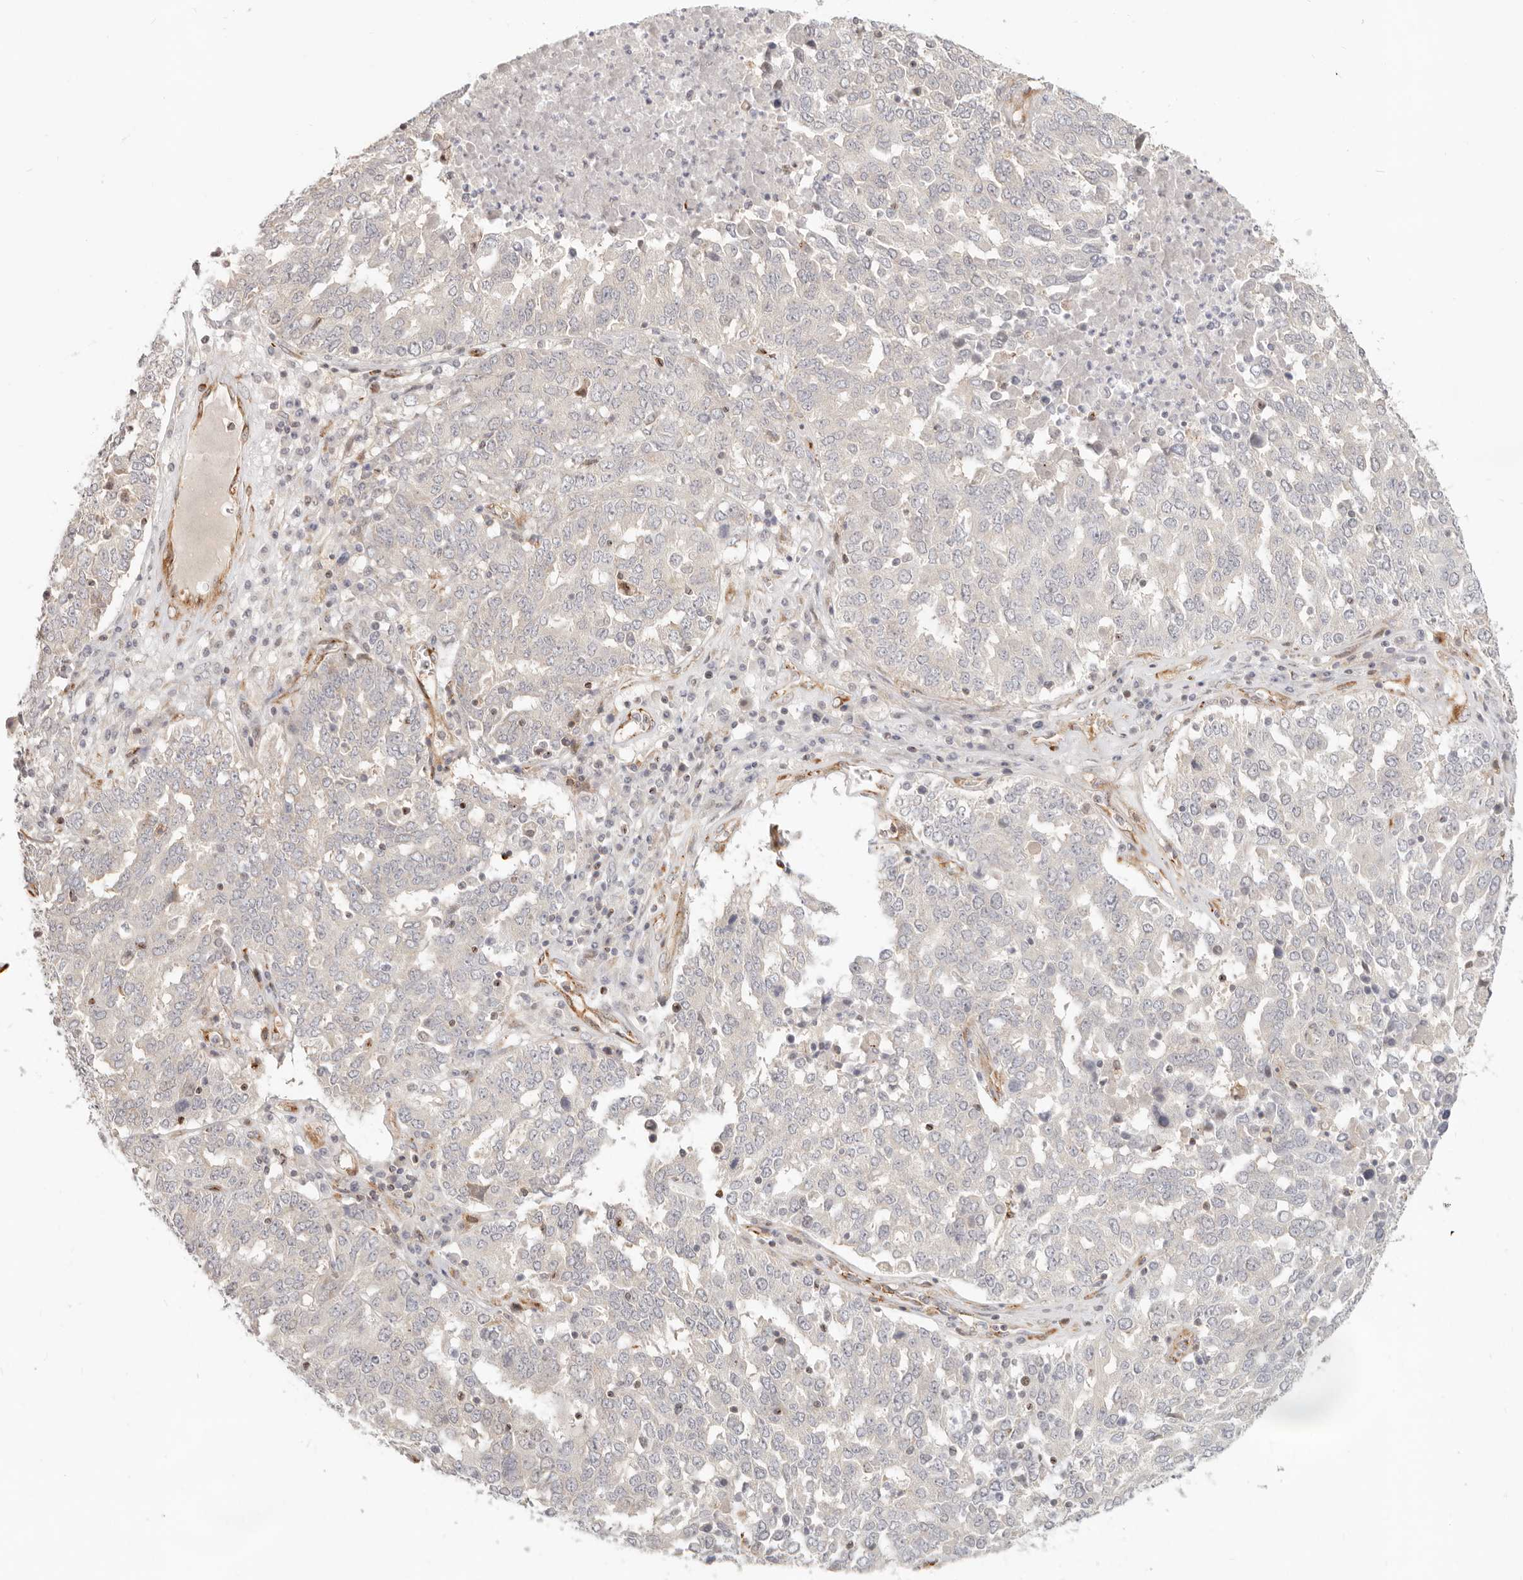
{"staining": {"intensity": "negative", "quantity": "none", "location": "none"}, "tissue": "ovarian cancer", "cell_type": "Tumor cells", "image_type": "cancer", "snomed": [{"axis": "morphology", "description": "Carcinoma, endometroid"}, {"axis": "topography", "description": "Ovary"}], "caption": "DAB immunohistochemical staining of human endometroid carcinoma (ovarian) exhibits no significant positivity in tumor cells. (DAB IHC visualized using brightfield microscopy, high magnification).", "gene": "SASS6", "patient": {"sex": "female", "age": 62}}